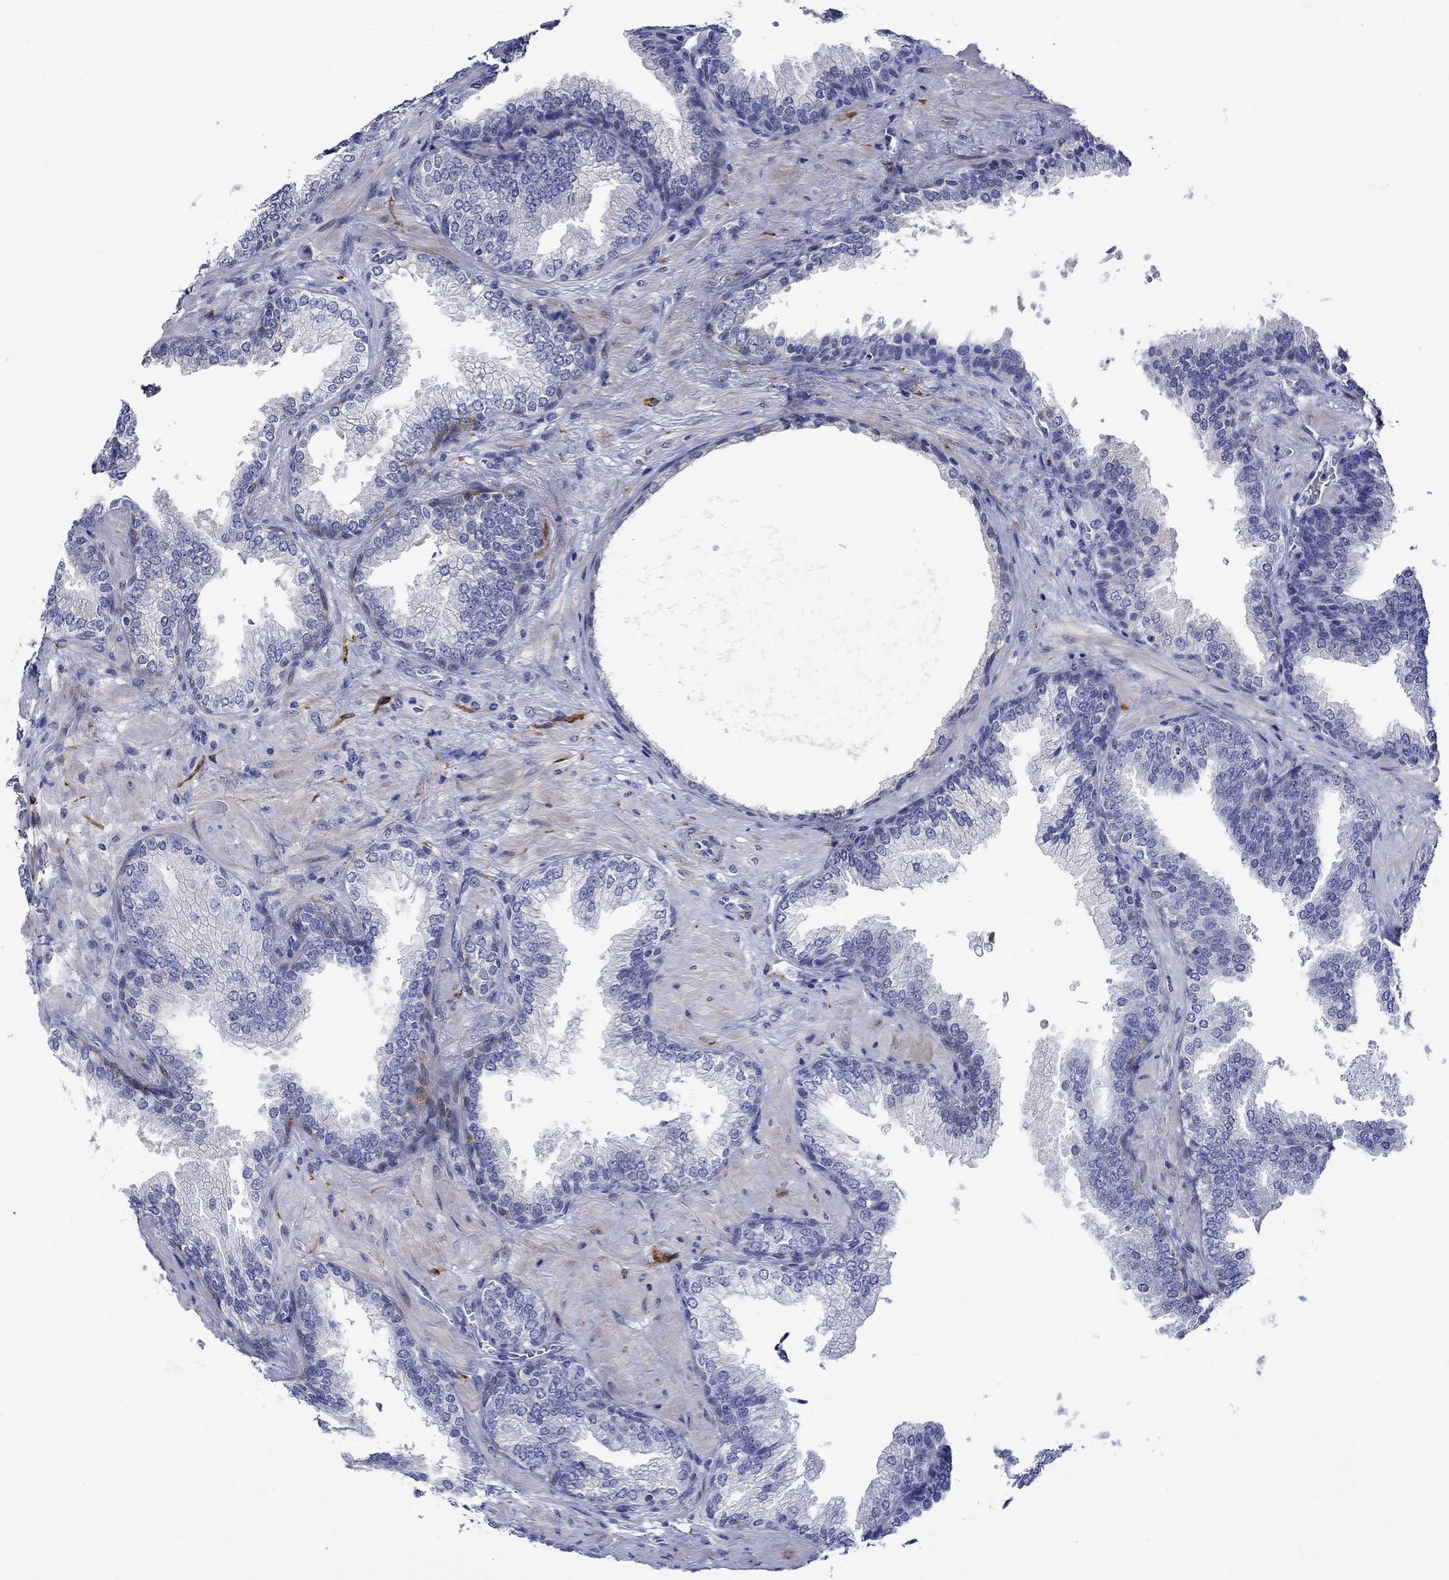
{"staining": {"intensity": "negative", "quantity": "none", "location": "none"}, "tissue": "prostate cancer", "cell_type": "Tumor cells", "image_type": "cancer", "snomed": [{"axis": "morphology", "description": "Adenocarcinoma, Low grade"}, {"axis": "topography", "description": "Prostate"}], "caption": "This is an IHC photomicrograph of prostate cancer. There is no staining in tumor cells.", "gene": "CRYAB", "patient": {"sex": "male", "age": 68}}